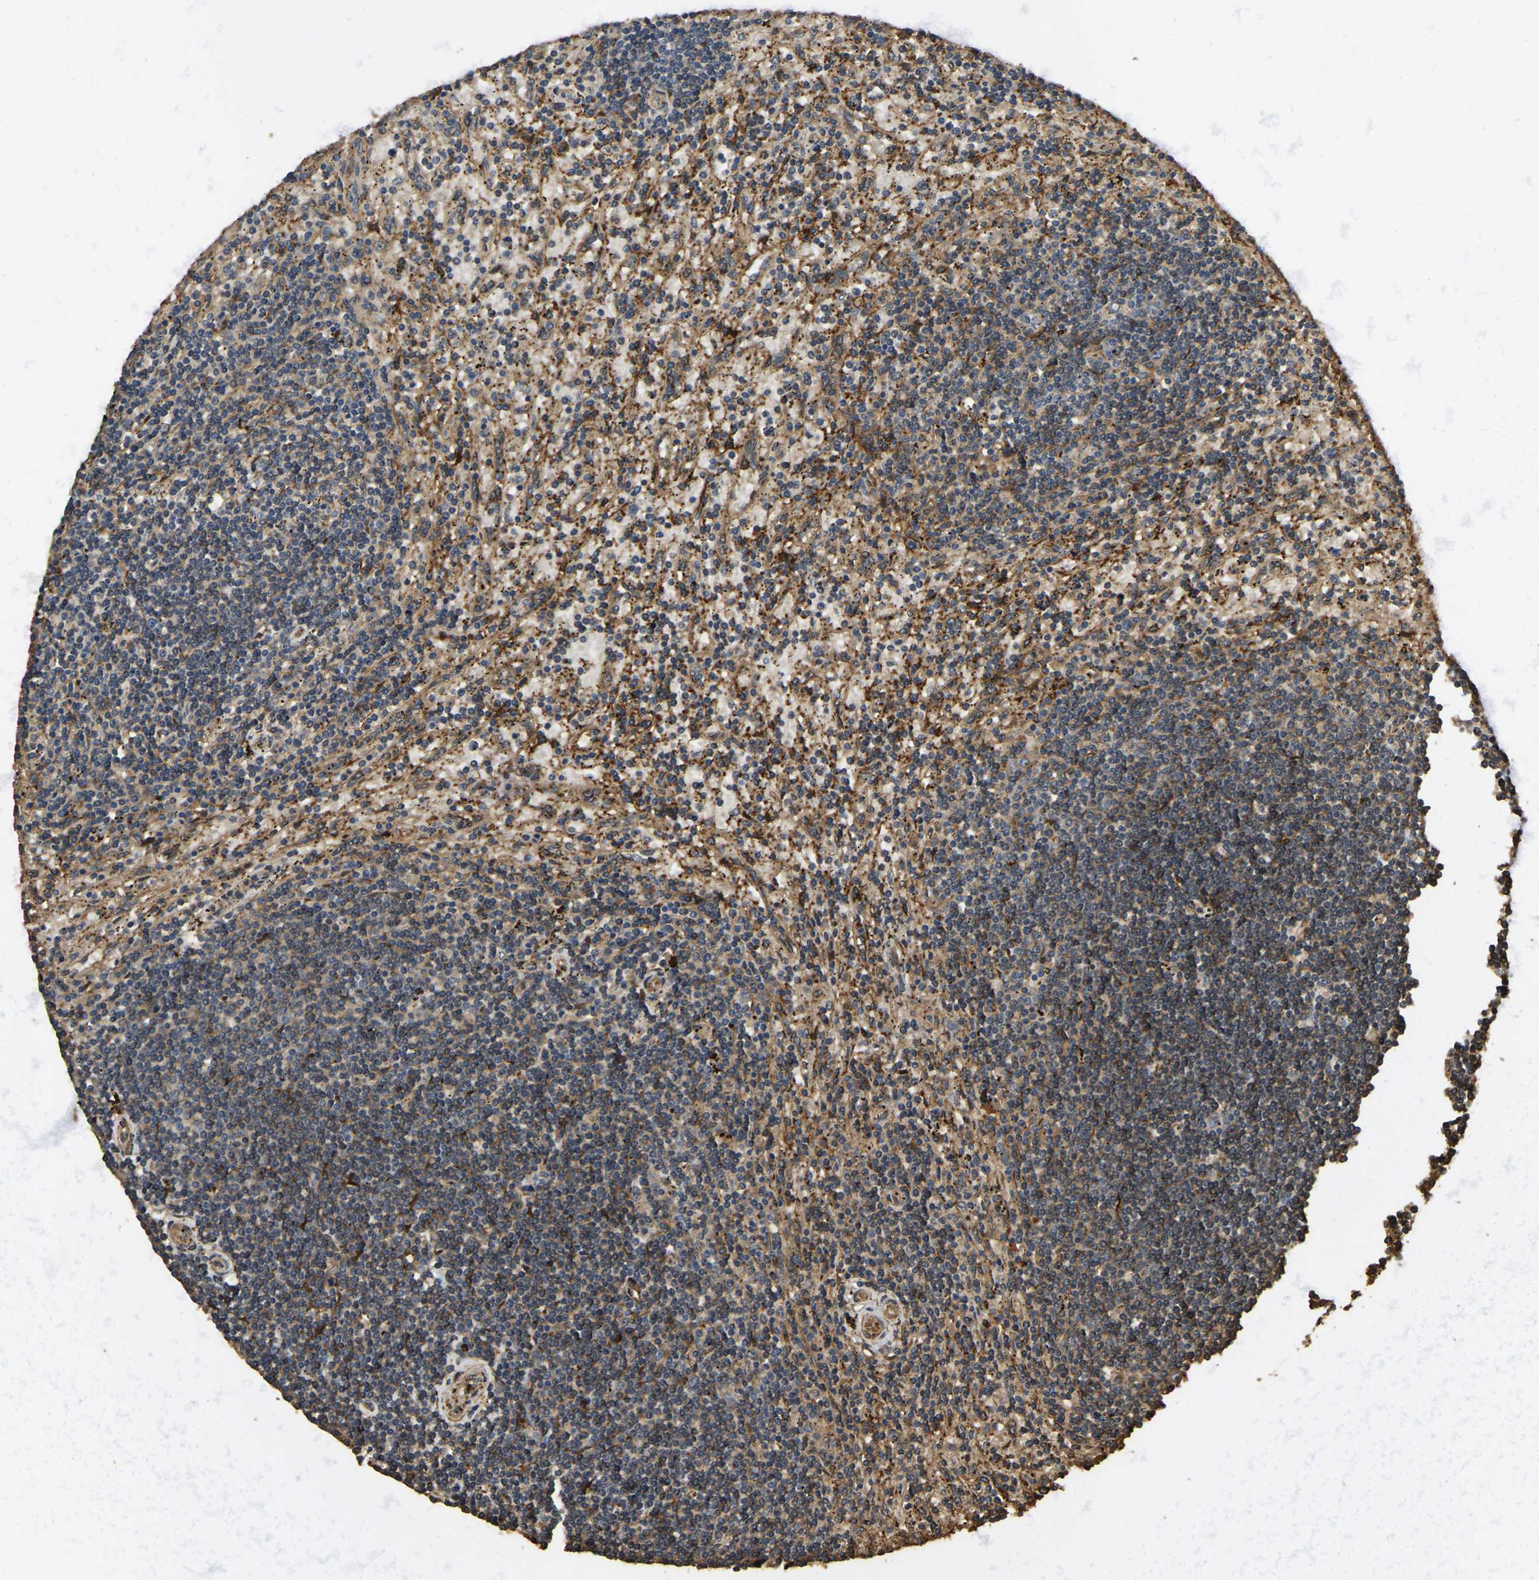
{"staining": {"intensity": "weak", "quantity": ">75%", "location": "cytoplasmic/membranous"}, "tissue": "lymphoma", "cell_type": "Tumor cells", "image_type": "cancer", "snomed": [{"axis": "morphology", "description": "Malignant lymphoma, non-Hodgkin's type, Low grade"}, {"axis": "topography", "description": "Spleen"}], "caption": "An image of human lymphoma stained for a protein demonstrates weak cytoplasmic/membranous brown staining in tumor cells. (Stains: DAB in brown, nuclei in blue, Microscopy: brightfield microscopy at high magnification).", "gene": "ERGIC1", "patient": {"sex": "male", "age": 76}}